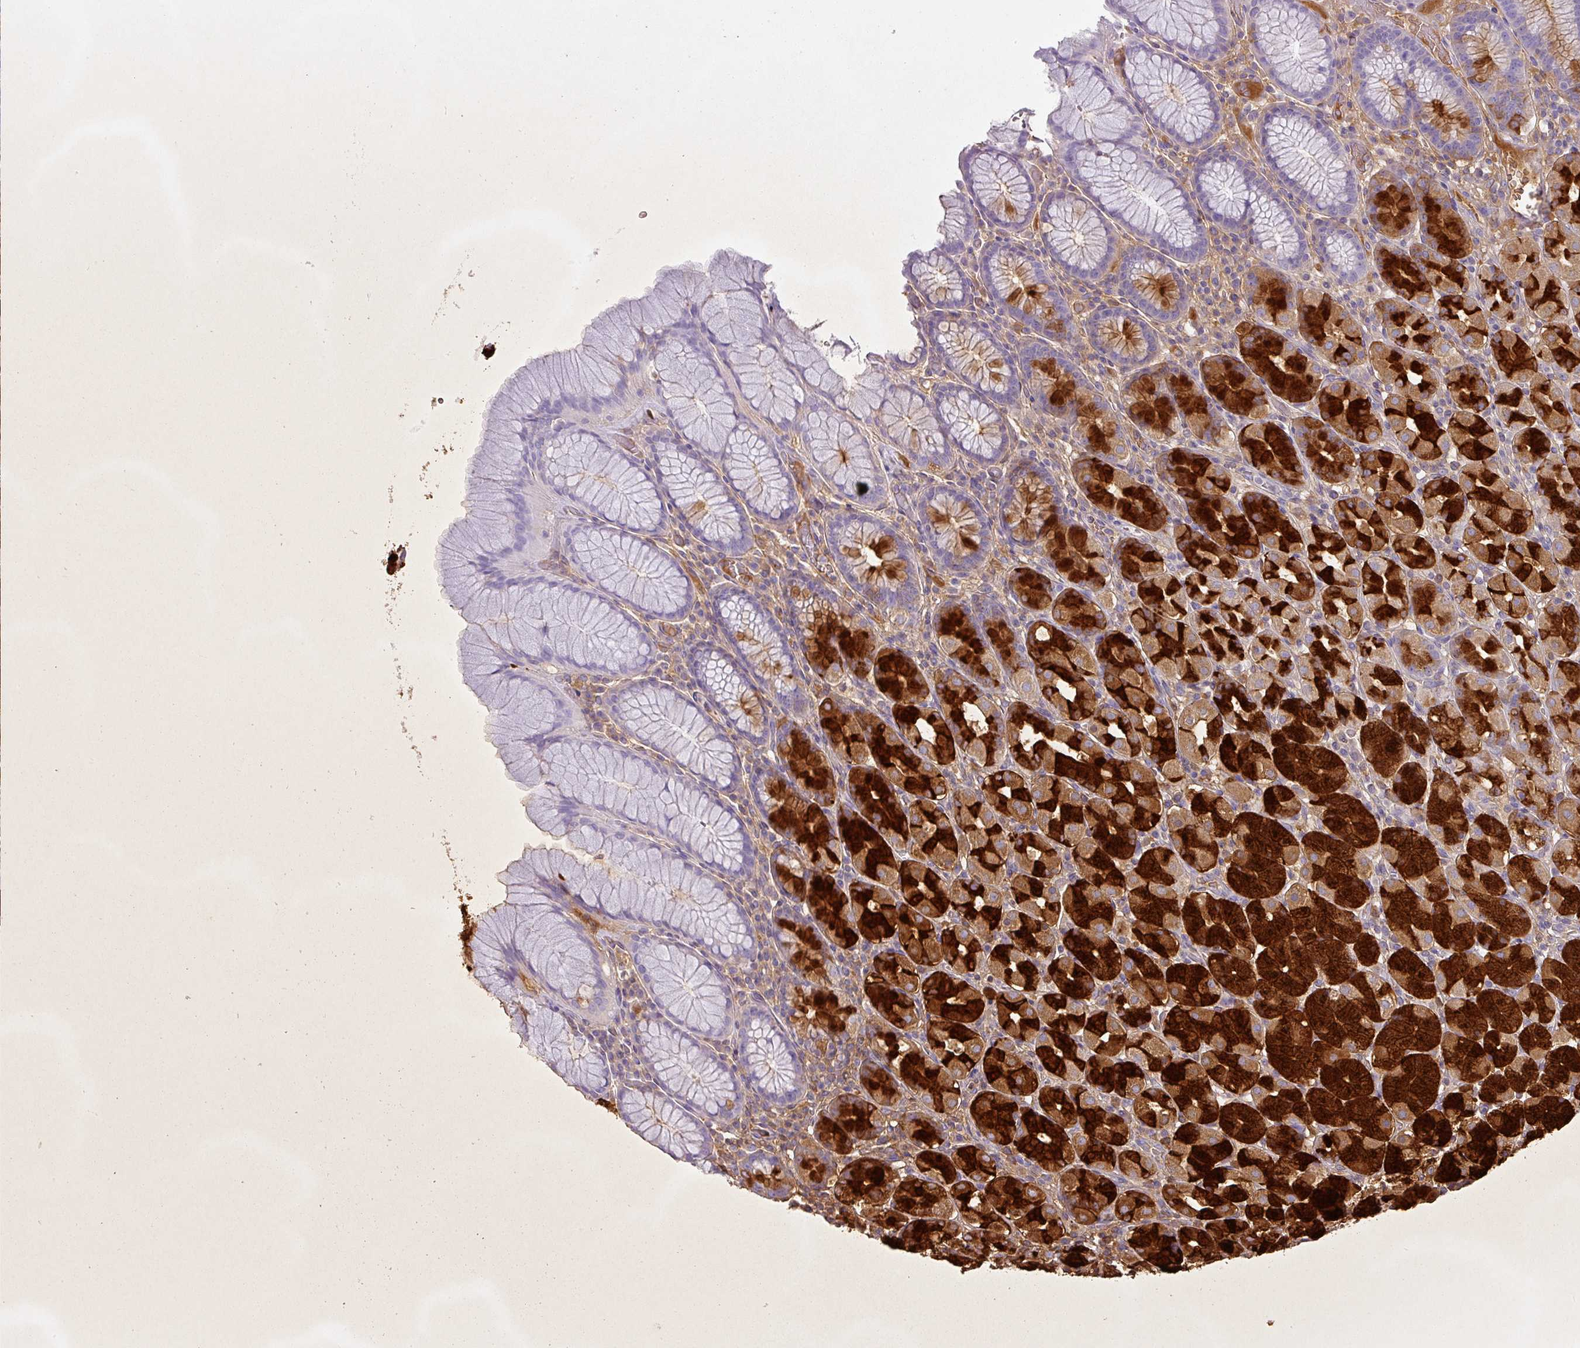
{"staining": {"intensity": "strong", "quantity": "25%-75%", "location": "cytoplasmic/membranous"}, "tissue": "stomach", "cell_type": "Glandular cells", "image_type": "normal", "snomed": [{"axis": "morphology", "description": "Normal tissue, NOS"}, {"axis": "topography", "description": "Stomach, upper"}, {"axis": "topography", "description": "Stomach"}], "caption": "Glandular cells show high levels of strong cytoplasmic/membranous staining in about 25%-75% of cells in normal human stomach. (DAB IHC, brown staining for protein, blue staining for nuclei).", "gene": "PGA3", "patient": {"sex": "male", "age": 62}}